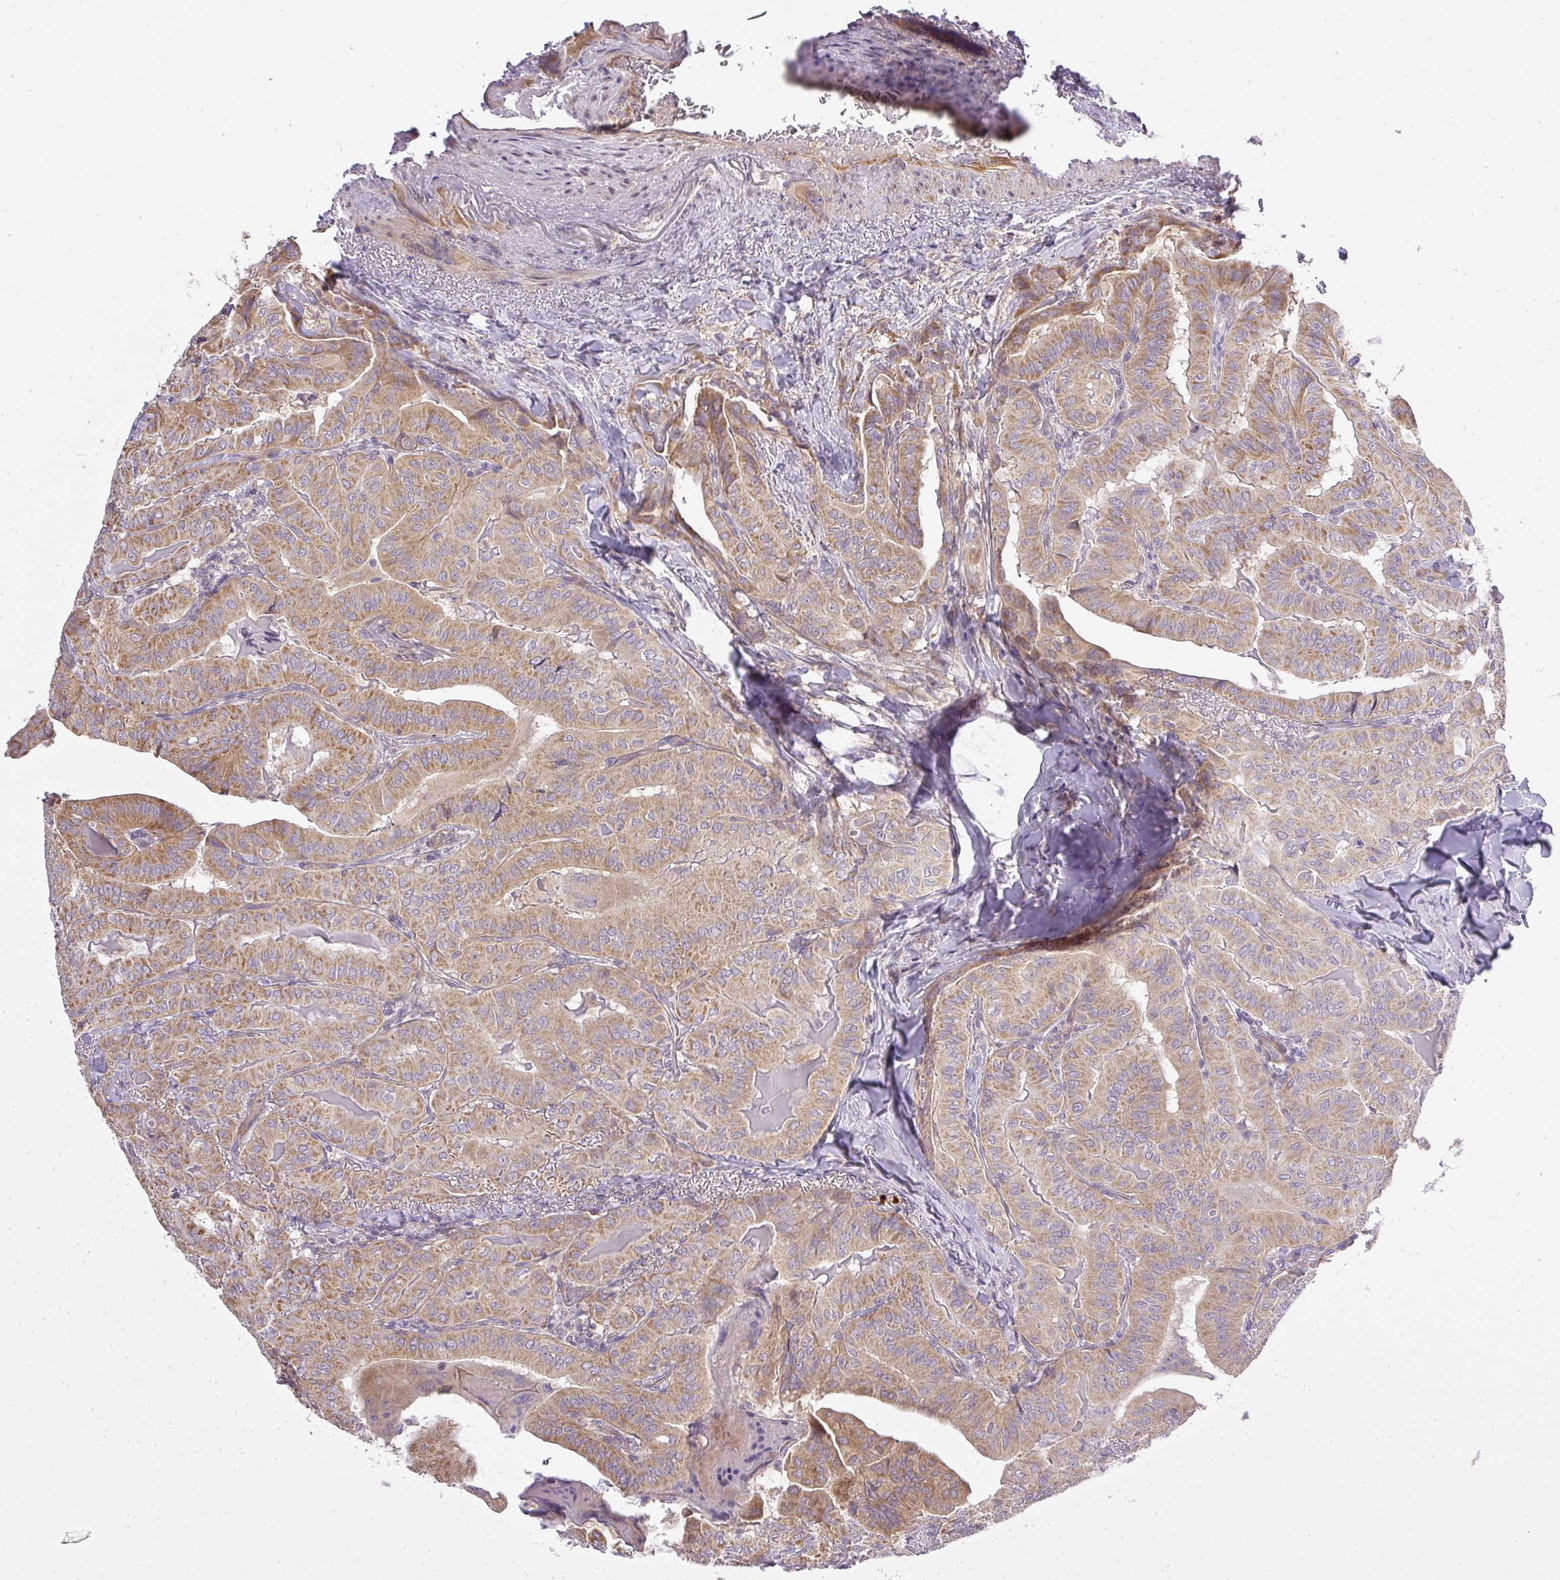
{"staining": {"intensity": "moderate", "quantity": ">75%", "location": "cytoplasmic/membranous"}, "tissue": "thyroid cancer", "cell_type": "Tumor cells", "image_type": "cancer", "snomed": [{"axis": "morphology", "description": "Papillary adenocarcinoma, NOS"}, {"axis": "topography", "description": "Thyroid gland"}], "caption": "Brown immunohistochemical staining in human thyroid cancer exhibits moderate cytoplasmic/membranous expression in approximately >75% of tumor cells. The staining is performed using DAB brown chromogen to label protein expression. The nuclei are counter-stained blue using hematoxylin.", "gene": "ZDHHC1", "patient": {"sex": "female", "age": 68}}